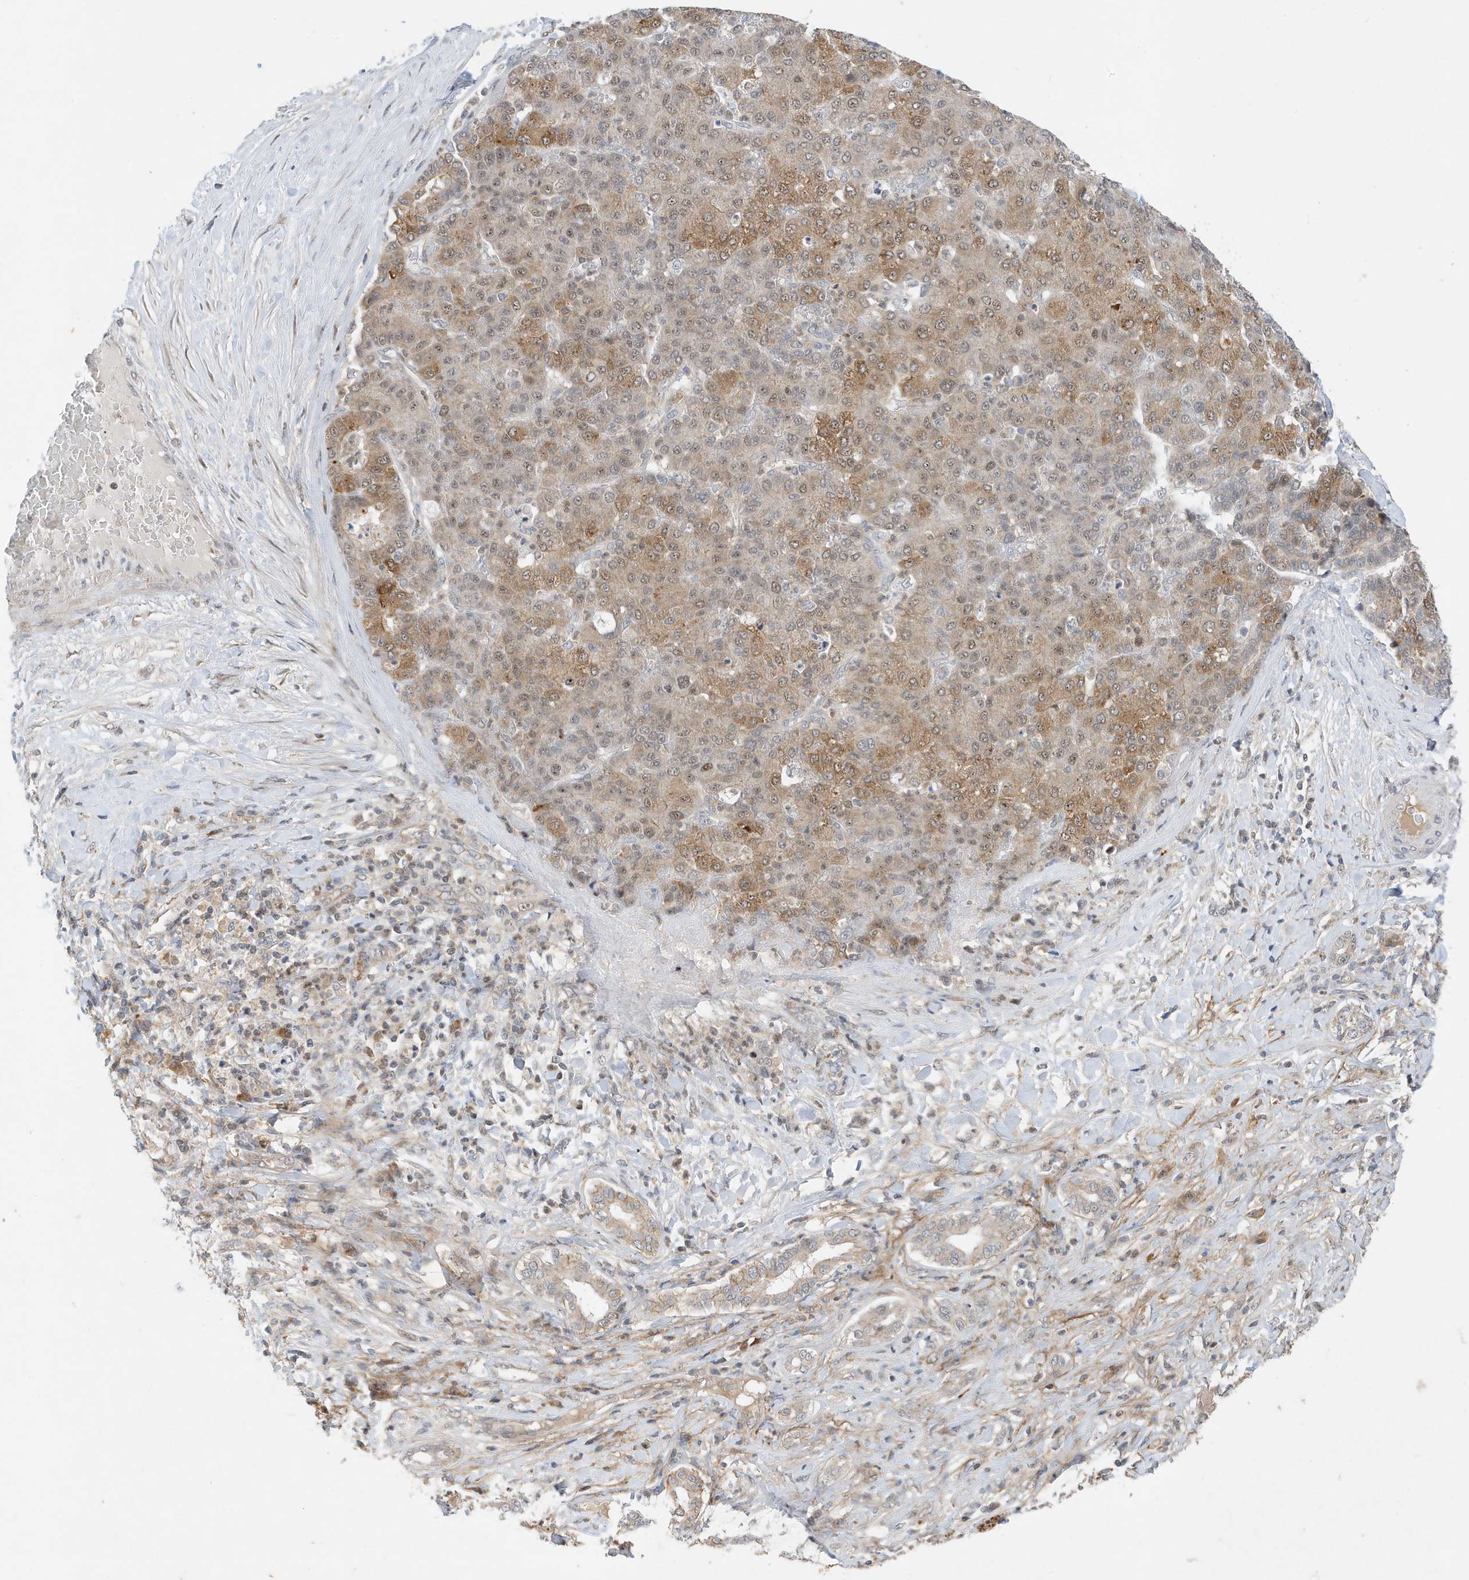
{"staining": {"intensity": "moderate", "quantity": ">75%", "location": "cytoplasmic/membranous"}, "tissue": "liver cancer", "cell_type": "Tumor cells", "image_type": "cancer", "snomed": [{"axis": "morphology", "description": "Carcinoma, Hepatocellular, NOS"}, {"axis": "topography", "description": "Liver"}], "caption": "Immunohistochemistry of human liver cancer (hepatocellular carcinoma) demonstrates medium levels of moderate cytoplasmic/membranous expression in about >75% of tumor cells.", "gene": "MAST3", "patient": {"sex": "male", "age": 65}}